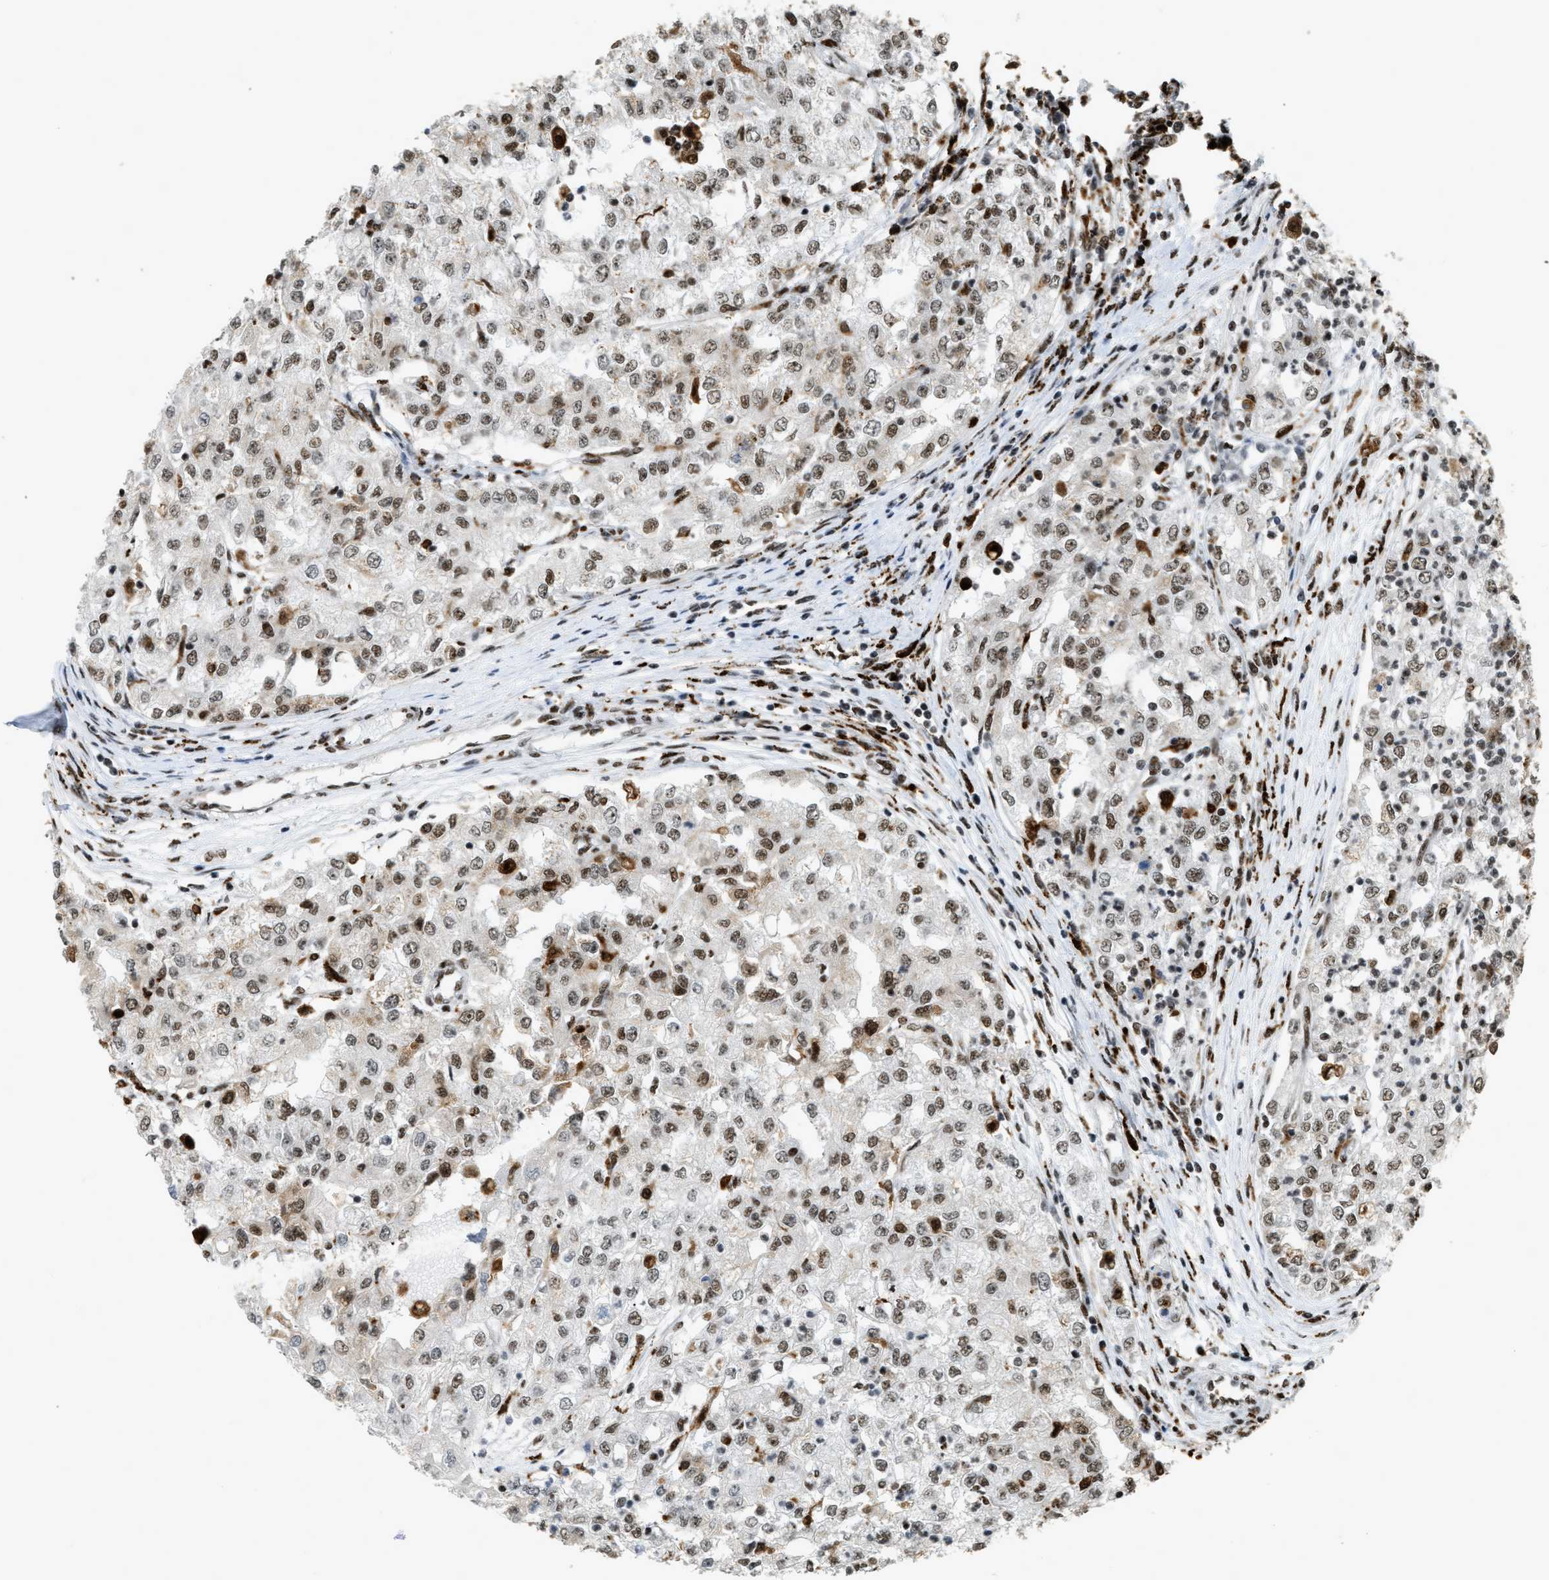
{"staining": {"intensity": "weak", "quantity": ">75%", "location": "nuclear"}, "tissue": "renal cancer", "cell_type": "Tumor cells", "image_type": "cancer", "snomed": [{"axis": "morphology", "description": "Adenocarcinoma, NOS"}, {"axis": "topography", "description": "Kidney"}], "caption": "Weak nuclear expression for a protein is seen in approximately >75% of tumor cells of renal cancer using immunohistochemistry (IHC).", "gene": "NUMA1", "patient": {"sex": "female", "age": 54}}